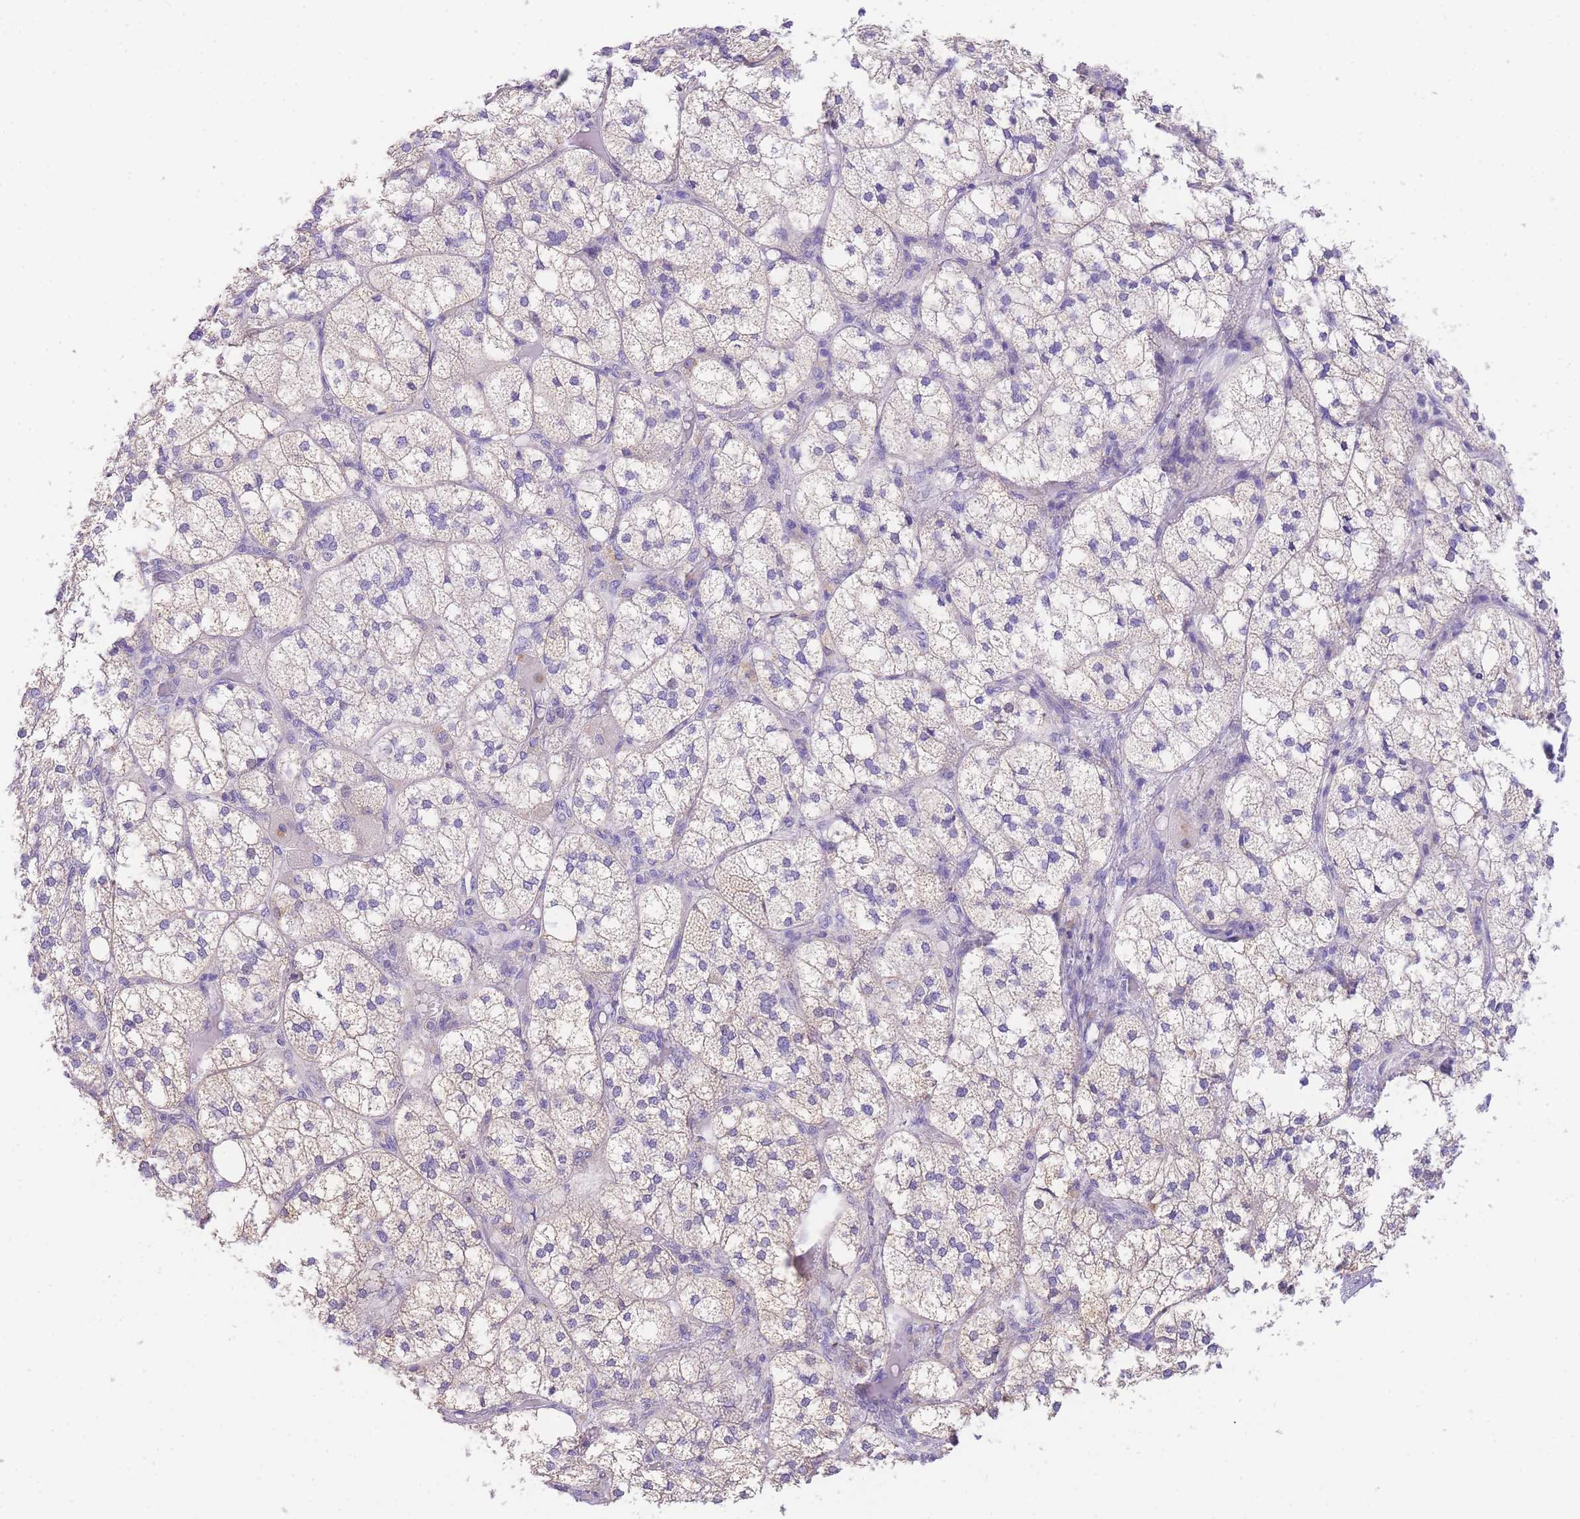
{"staining": {"intensity": "weak", "quantity": "<25%", "location": "cytoplasmic/membranous"}, "tissue": "adrenal gland", "cell_type": "Glandular cells", "image_type": "normal", "snomed": [{"axis": "morphology", "description": "Normal tissue, NOS"}, {"axis": "topography", "description": "Adrenal gland"}], "caption": "Unremarkable adrenal gland was stained to show a protein in brown. There is no significant expression in glandular cells. Brightfield microscopy of immunohistochemistry (IHC) stained with DAB (brown) and hematoxylin (blue), captured at high magnification.", "gene": "EPN2", "patient": {"sex": "female", "age": 61}}